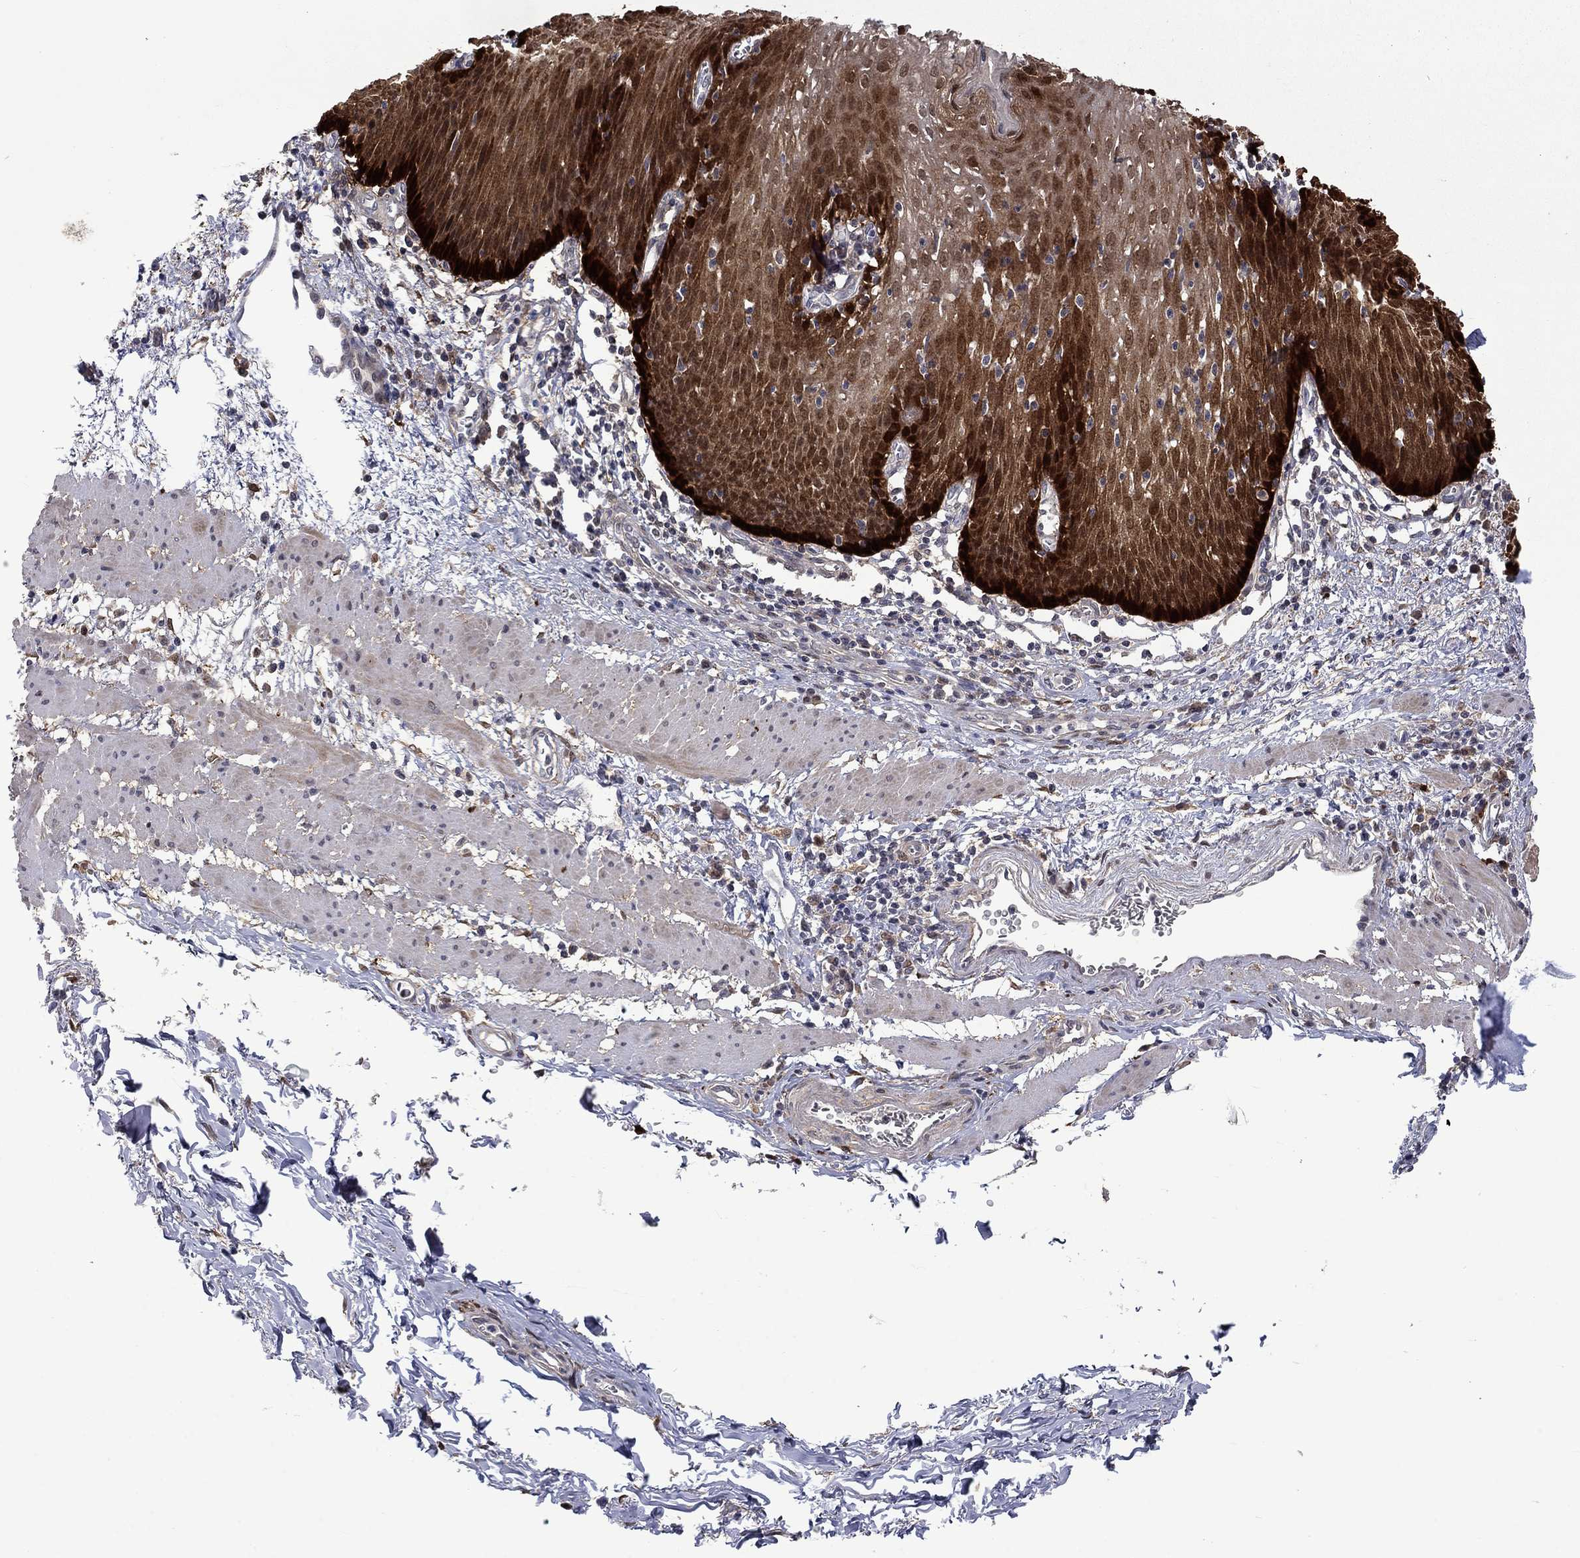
{"staining": {"intensity": "strong", "quantity": "25%-75%", "location": "cytoplasmic/membranous,nuclear"}, "tissue": "esophagus", "cell_type": "Squamous epithelial cells", "image_type": "normal", "snomed": [{"axis": "morphology", "description": "Normal tissue, NOS"}, {"axis": "topography", "description": "Esophagus"}], "caption": "Esophagus stained for a protein (brown) demonstrates strong cytoplasmic/membranous,nuclear positive expression in about 25%-75% of squamous epithelial cells.", "gene": "CBR1", "patient": {"sex": "male", "age": 57}}